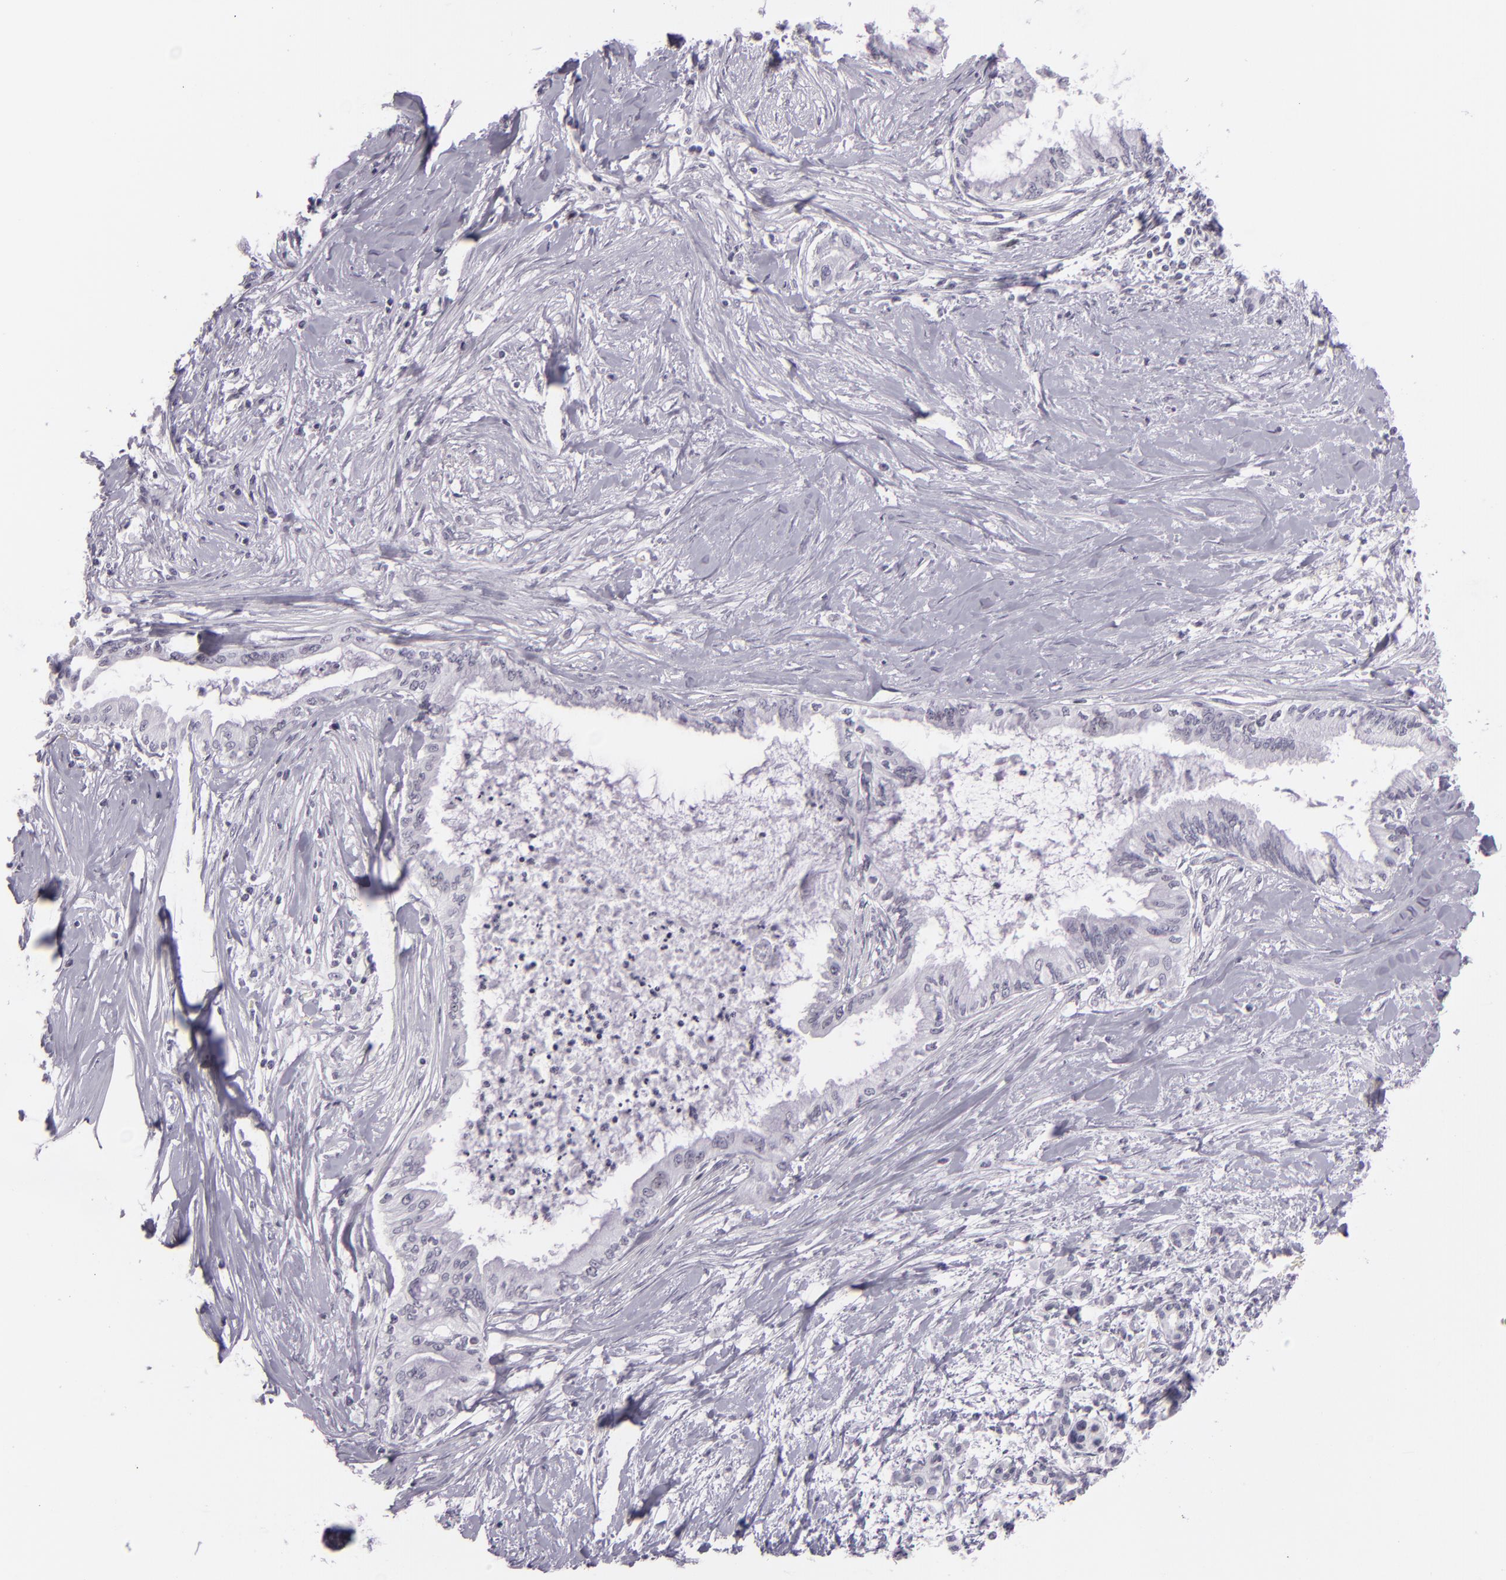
{"staining": {"intensity": "negative", "quantity": "none", "location": "none"}, "tissue": "pancreatic cancer", "cell_type": "Tumor cells", "image_type": "cancer", "snomed": [{"axis": "morphology", "description": "Adenocarcinoma, NOS"}, {"axis": "topography", "description": "Pancreas"}], "caption": "This is an immunohistochemistry (IHC) micrograph of human adenocarcinoma (pancreatic). There is no staining in tumor cells.", "gene": "MCM3", "patient": {"sex": "female", "age": 64}}